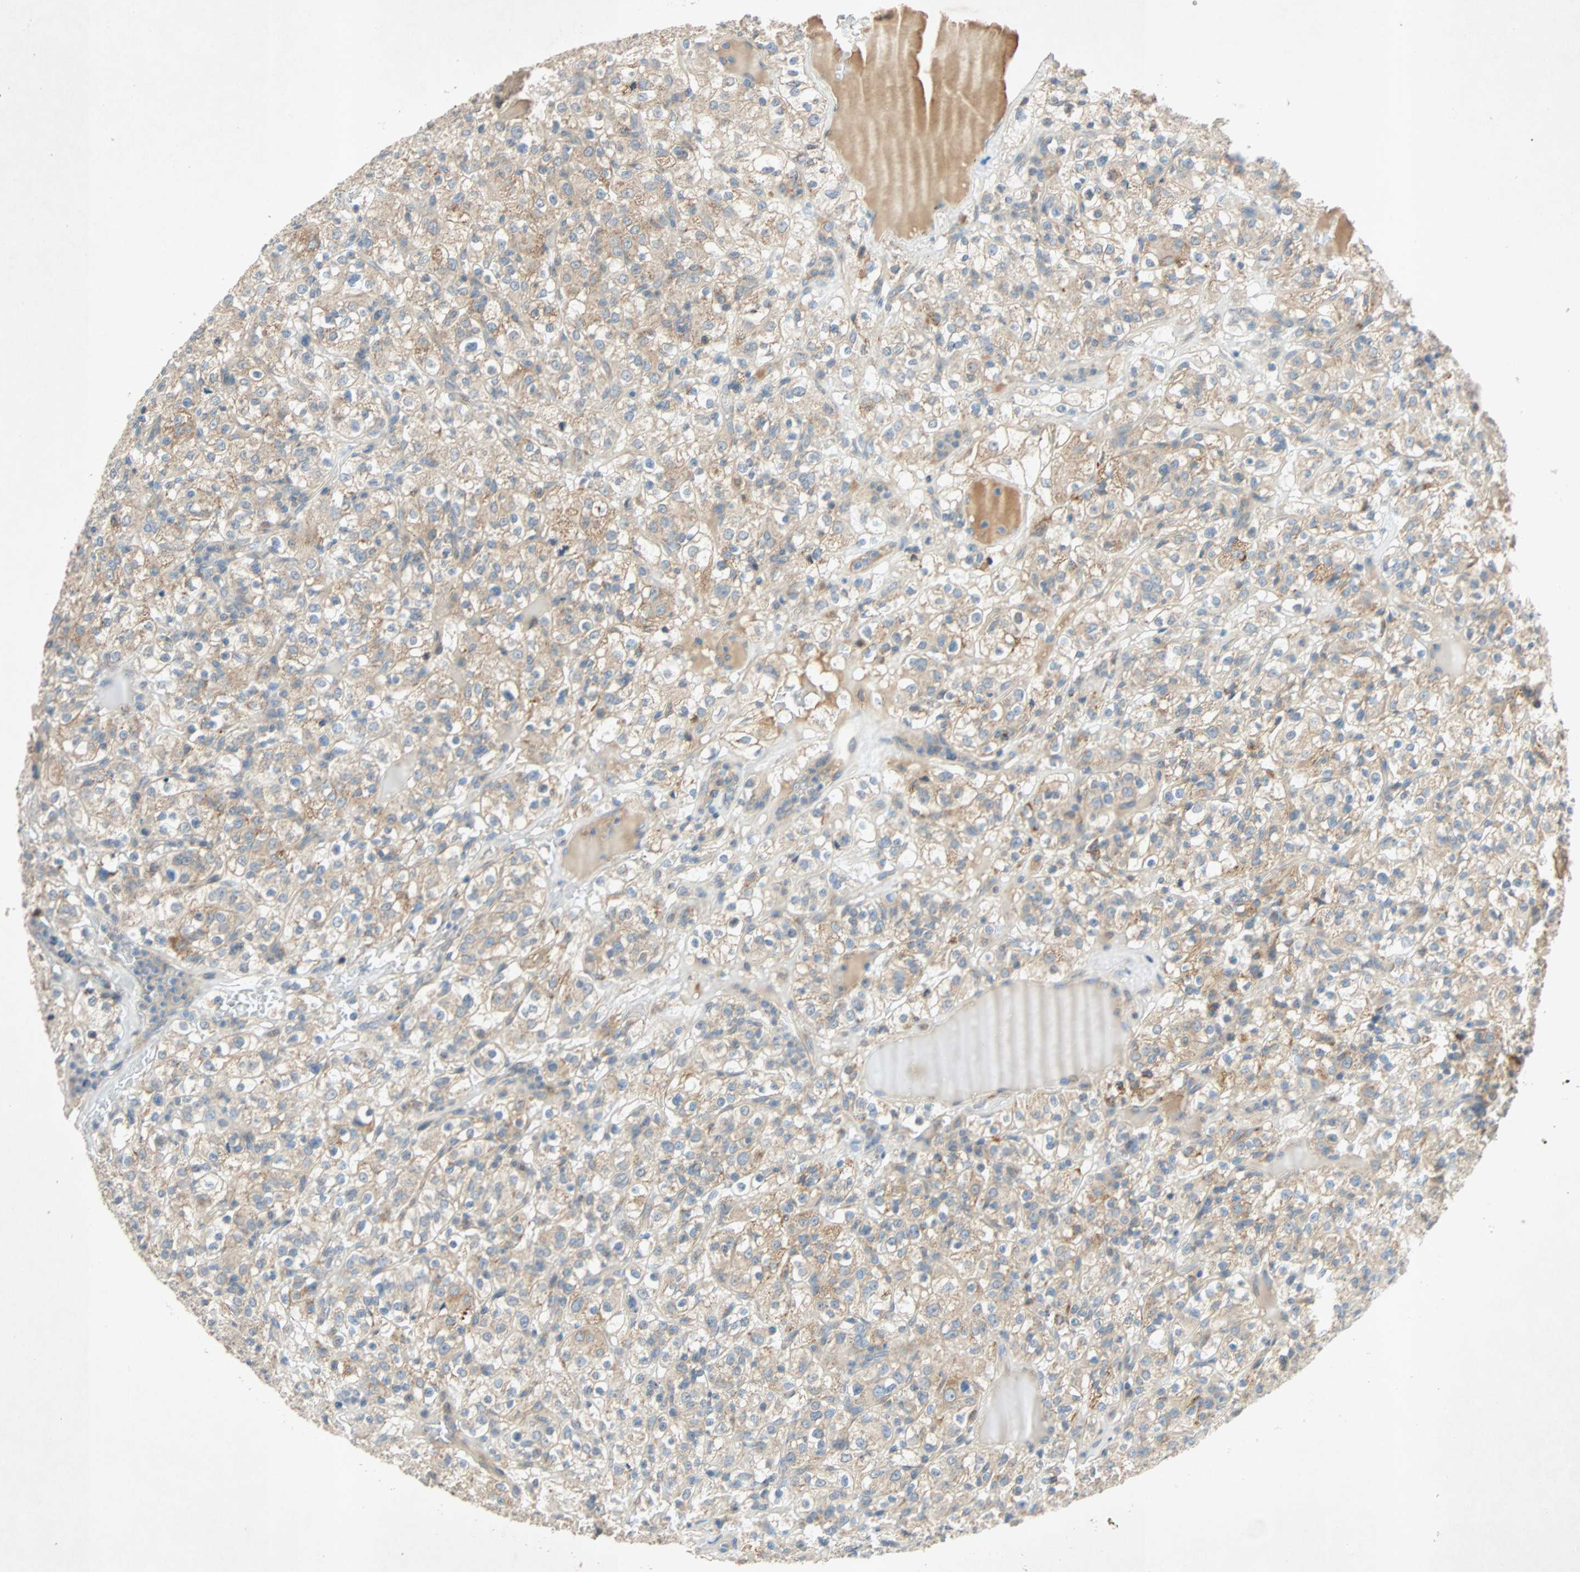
{"staining": {"intensity": "moderate", "quantity": "25%-75%", "location": "cytoplasmic/membranous"}, "tissue": "renal cancer", "cell_type": "Tumor cells", "image_type": "cancer", "snomed": [{"axis": "morphology", "description": "Normal tissue, NOS"}, {"axis": "morphology", "description": "Adenocarcinoma, NOS"}, {"axis": "topography", "description": "Kidney"}], "caption": "IHC histopathology image of neoplastic tissue: human renal cancer (adenocarcinoma) stained using IHC shows medium levels of moderate protein expression localized specifically in the cytoplasmic/membranous of tumor cells, appearing as a cytoplasmic/membranous brown color.", "gene": "XYLT1", "patient": {"sex": "female", "age": 72}}